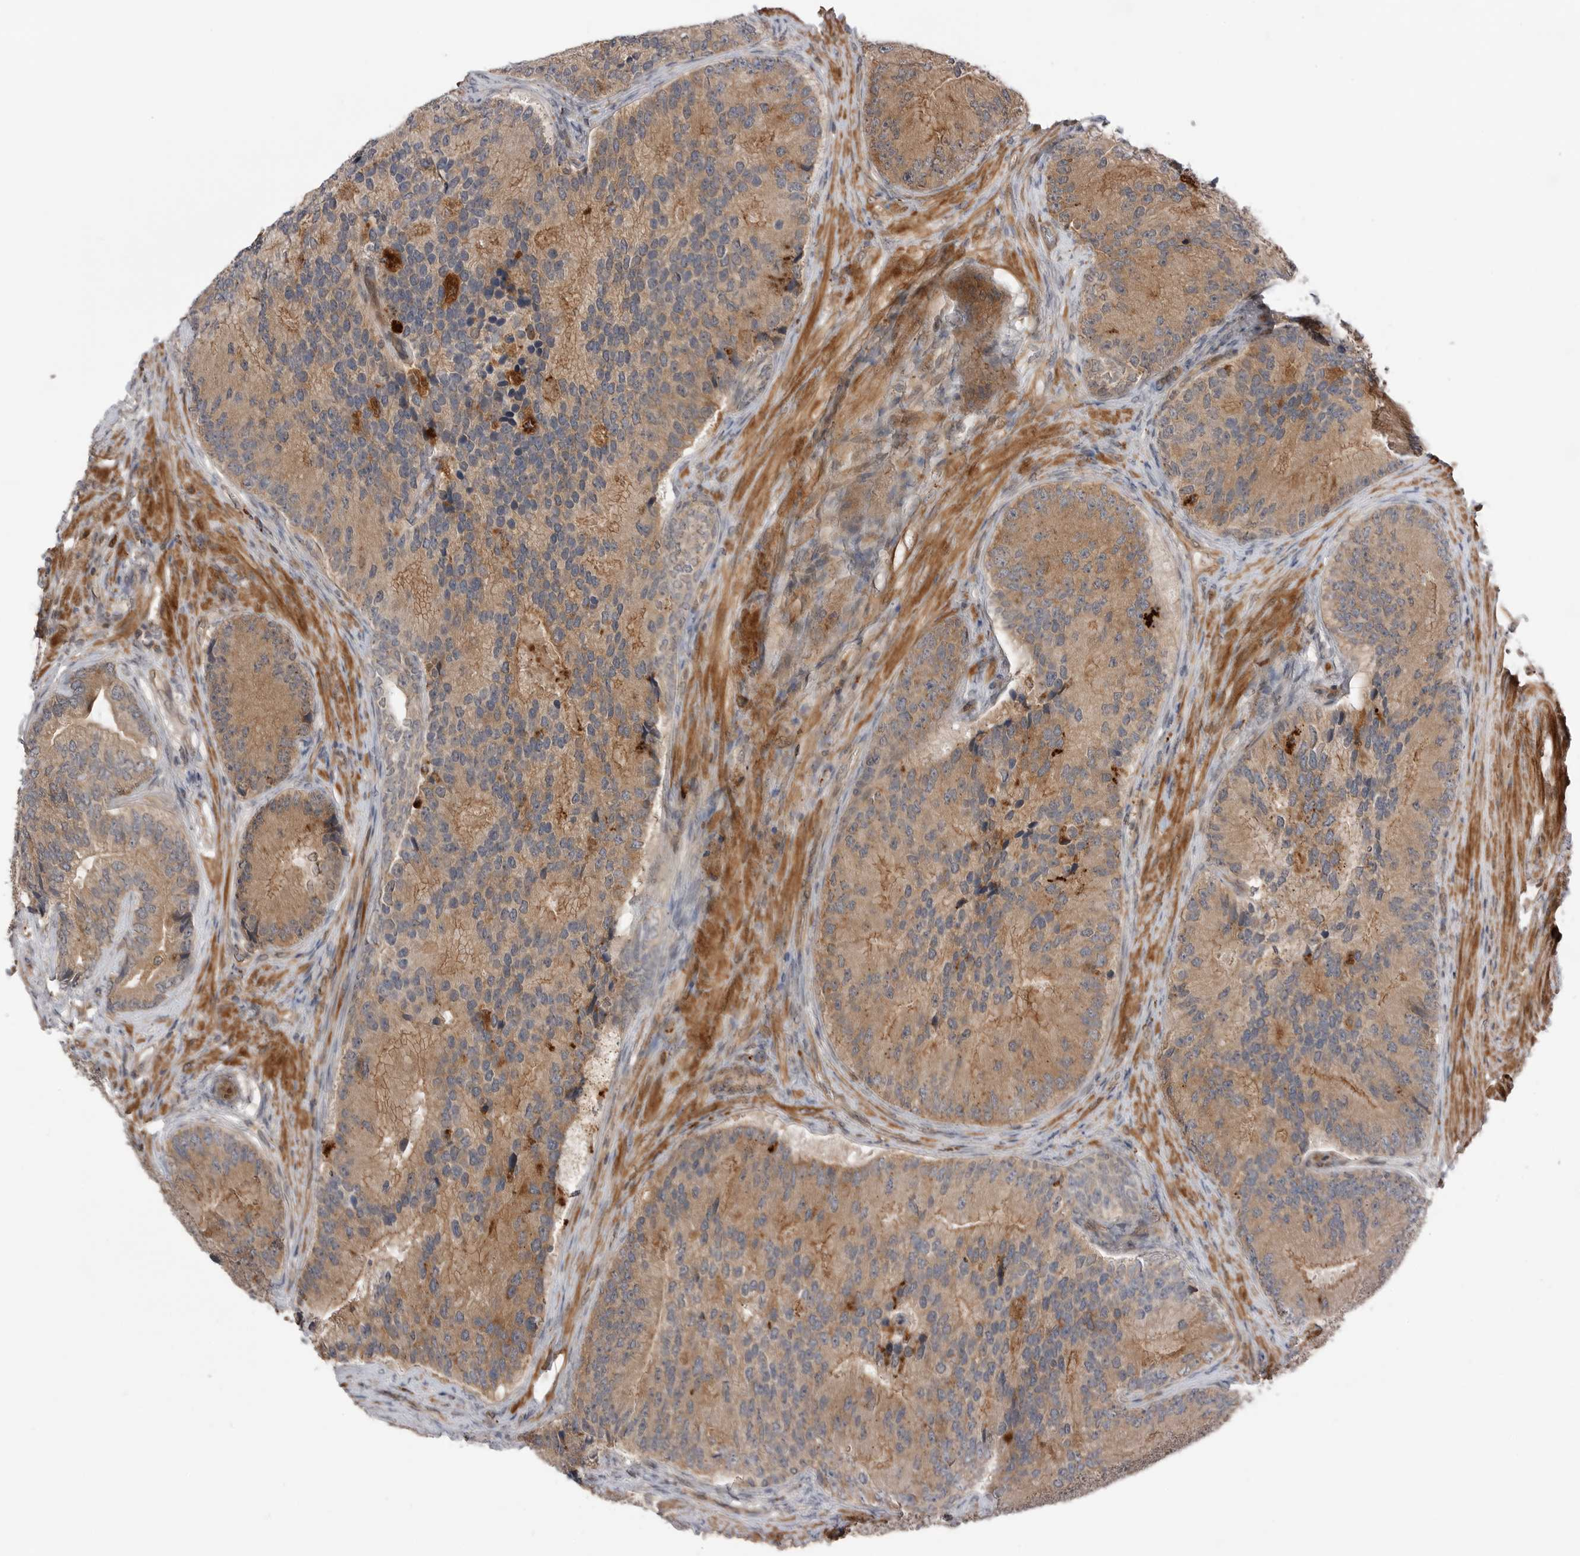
{"staining": {"intensity": "moderate", "quantity": ">75%", "location": "cytoplasmic/membranous"}, "tissue": "prostate cancer", "cell_type": "Tumor cells", "image_type": "cancer", "snomed": [{"axis": "morphology", "description": "Adenocarcinoma, High grade"}, {"axis": "topography", "description": "Prostate"}], "caption": "Protein staining of prostate adenocarcinoma (high-grade) tissue exhibits moderate cytoplasmic/membranous positivity in about >75% of tumor cells.", "gene": "PEAK1", "patient": {"sex": "male", "age": 70}}